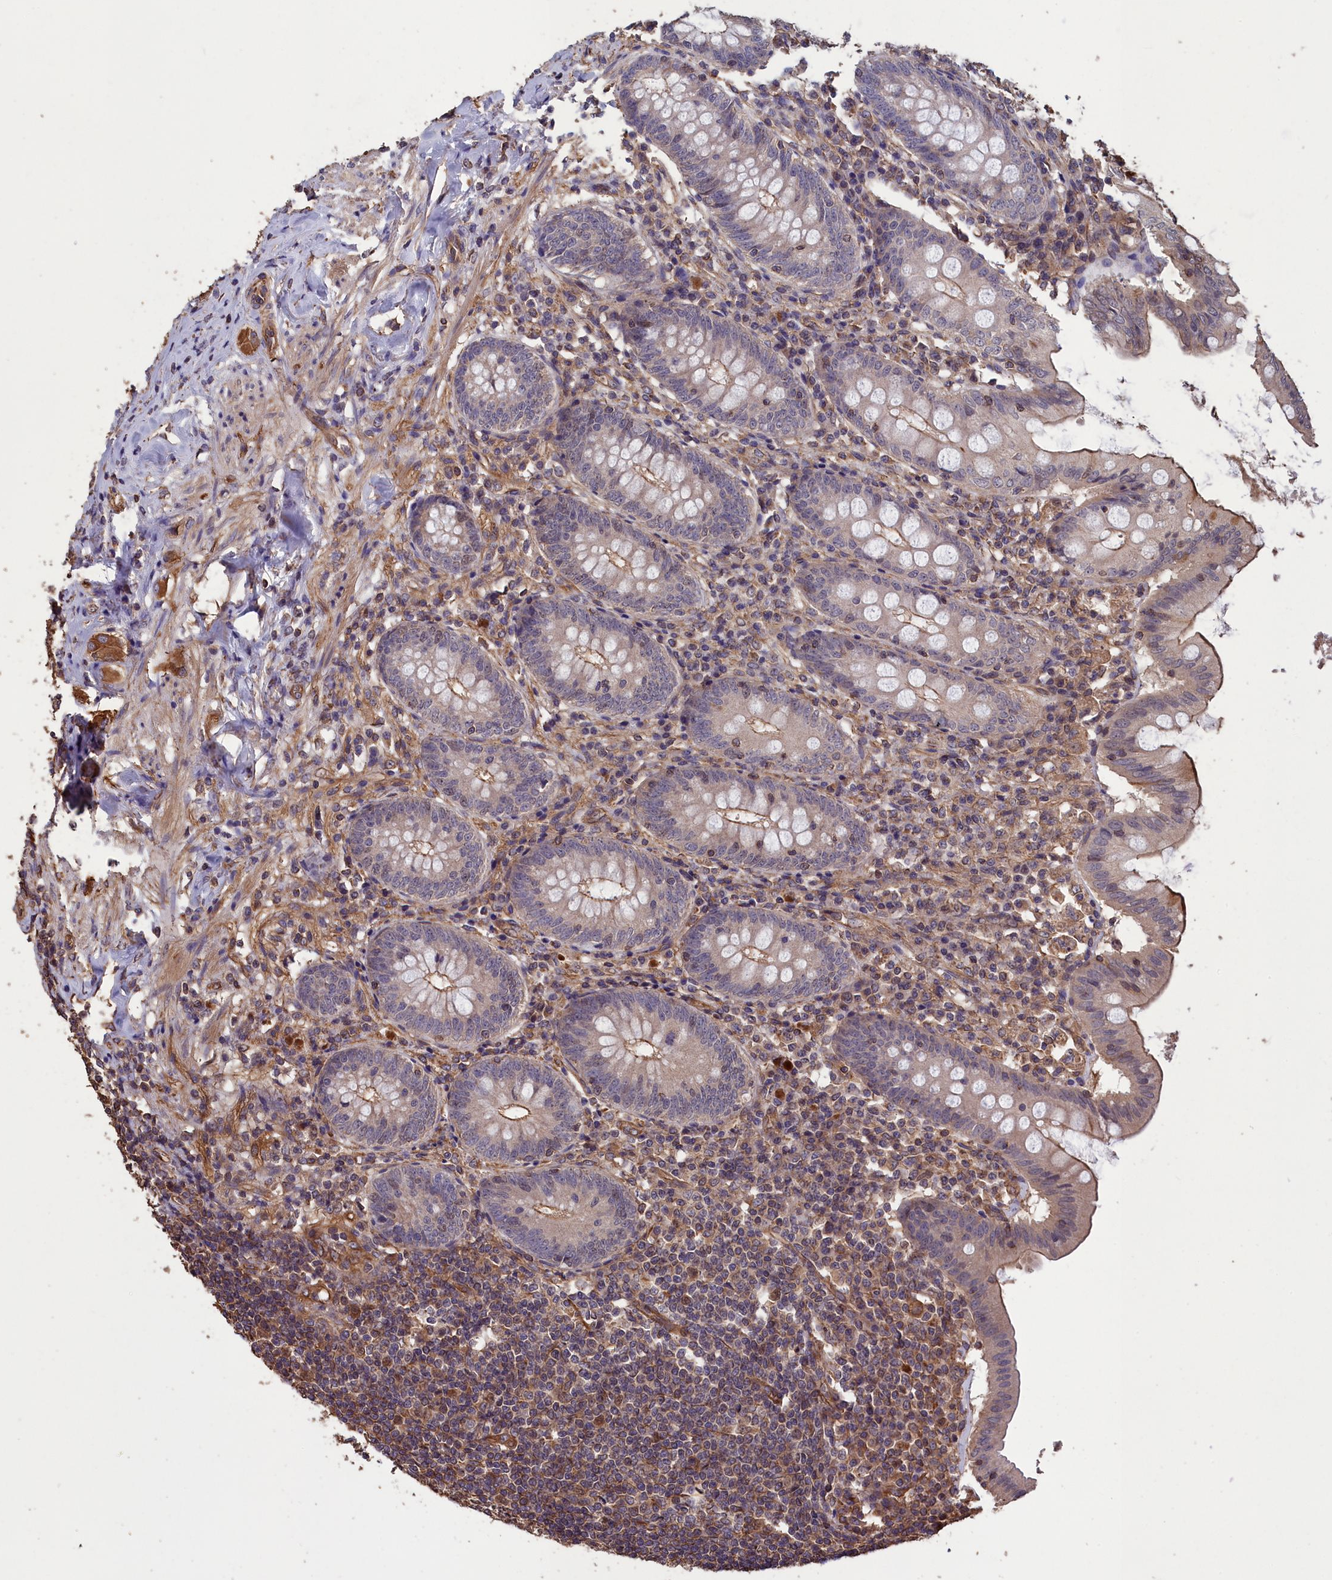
{"staining": {"intensity": "moderate", "quantity": "<25%", "location": "cytoplasmic/membranous"}, "tissue": "appendix", "cell_type": "Glandular cells", "image_type": "normal", "snomed": [{"axis": "morphology", "description": "Normal tissue, NOS"}, {"axis": "topography", "description": "Appendix"}], "caption": "Glandular cells display low levels of moderate cytoplasmic/membranous positivity in about <25% of cells in unremarkable appendix.", "gene": "DAPK3", "patient": {"sex": "female", "age": 54}}